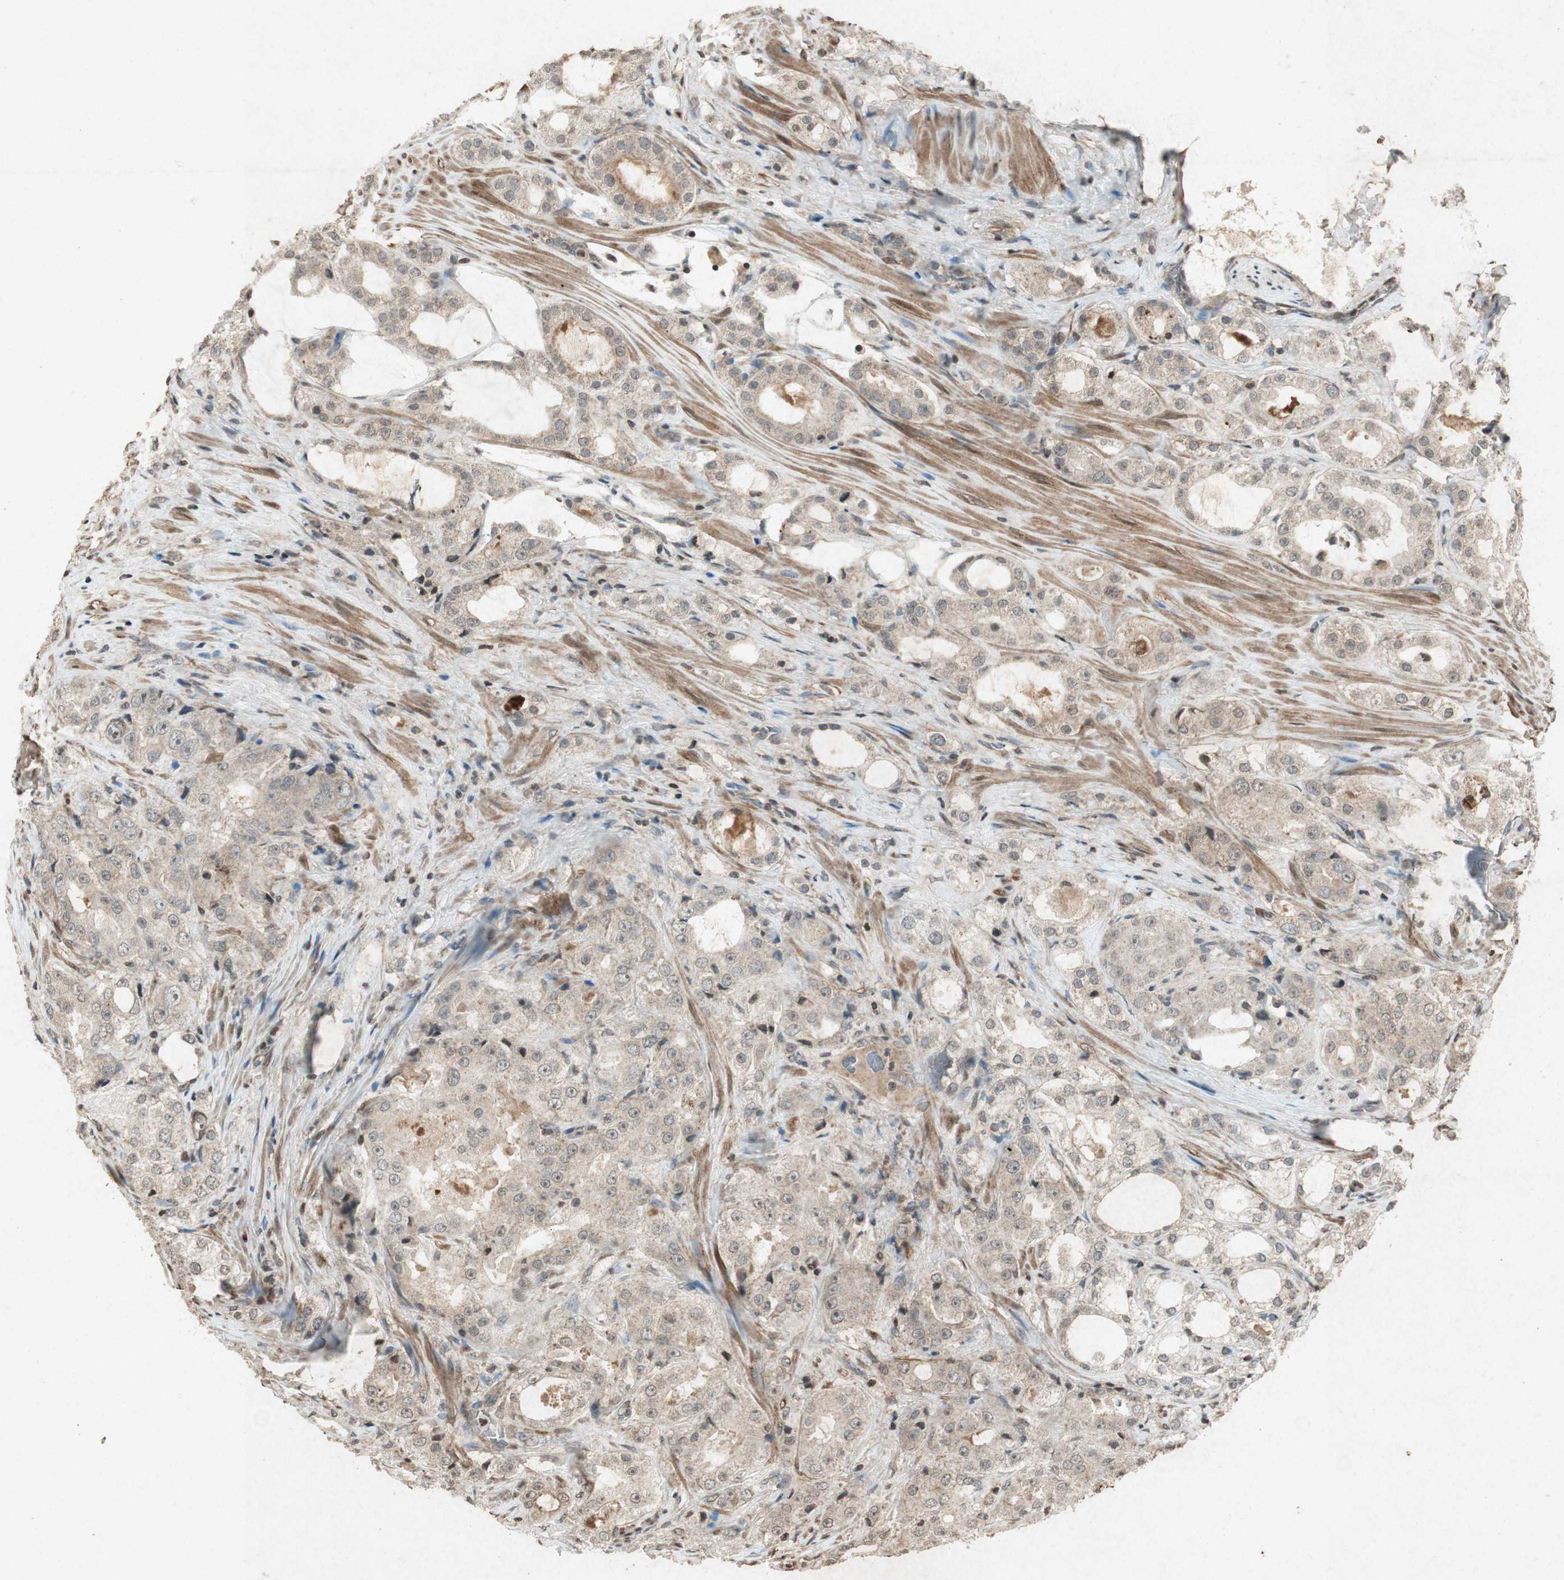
{"staining": {"intensity": "weak", "quantity": ">75%", "location": "cytoplasmic/membranous"}, "tissue": "prostate cancer", "cell_type": "Tumor cells", "image_type": "cancer", "snomed": [{"axis": "morphology", "description": "Adenocarcinoma, High grade"}, {"axis": "topography", "description": "Prostate"}], "caption": "A high-resolution micrograph shows immunohistochemistry staining of prostate cancer (adenocarcinoma (high-grade)), which exhibits weak cytoplasmic/membranous positivity in approximately >75% of tumor cells.", "gene": "PRKG1", "patient": {"sex": "male", "age": 73}}